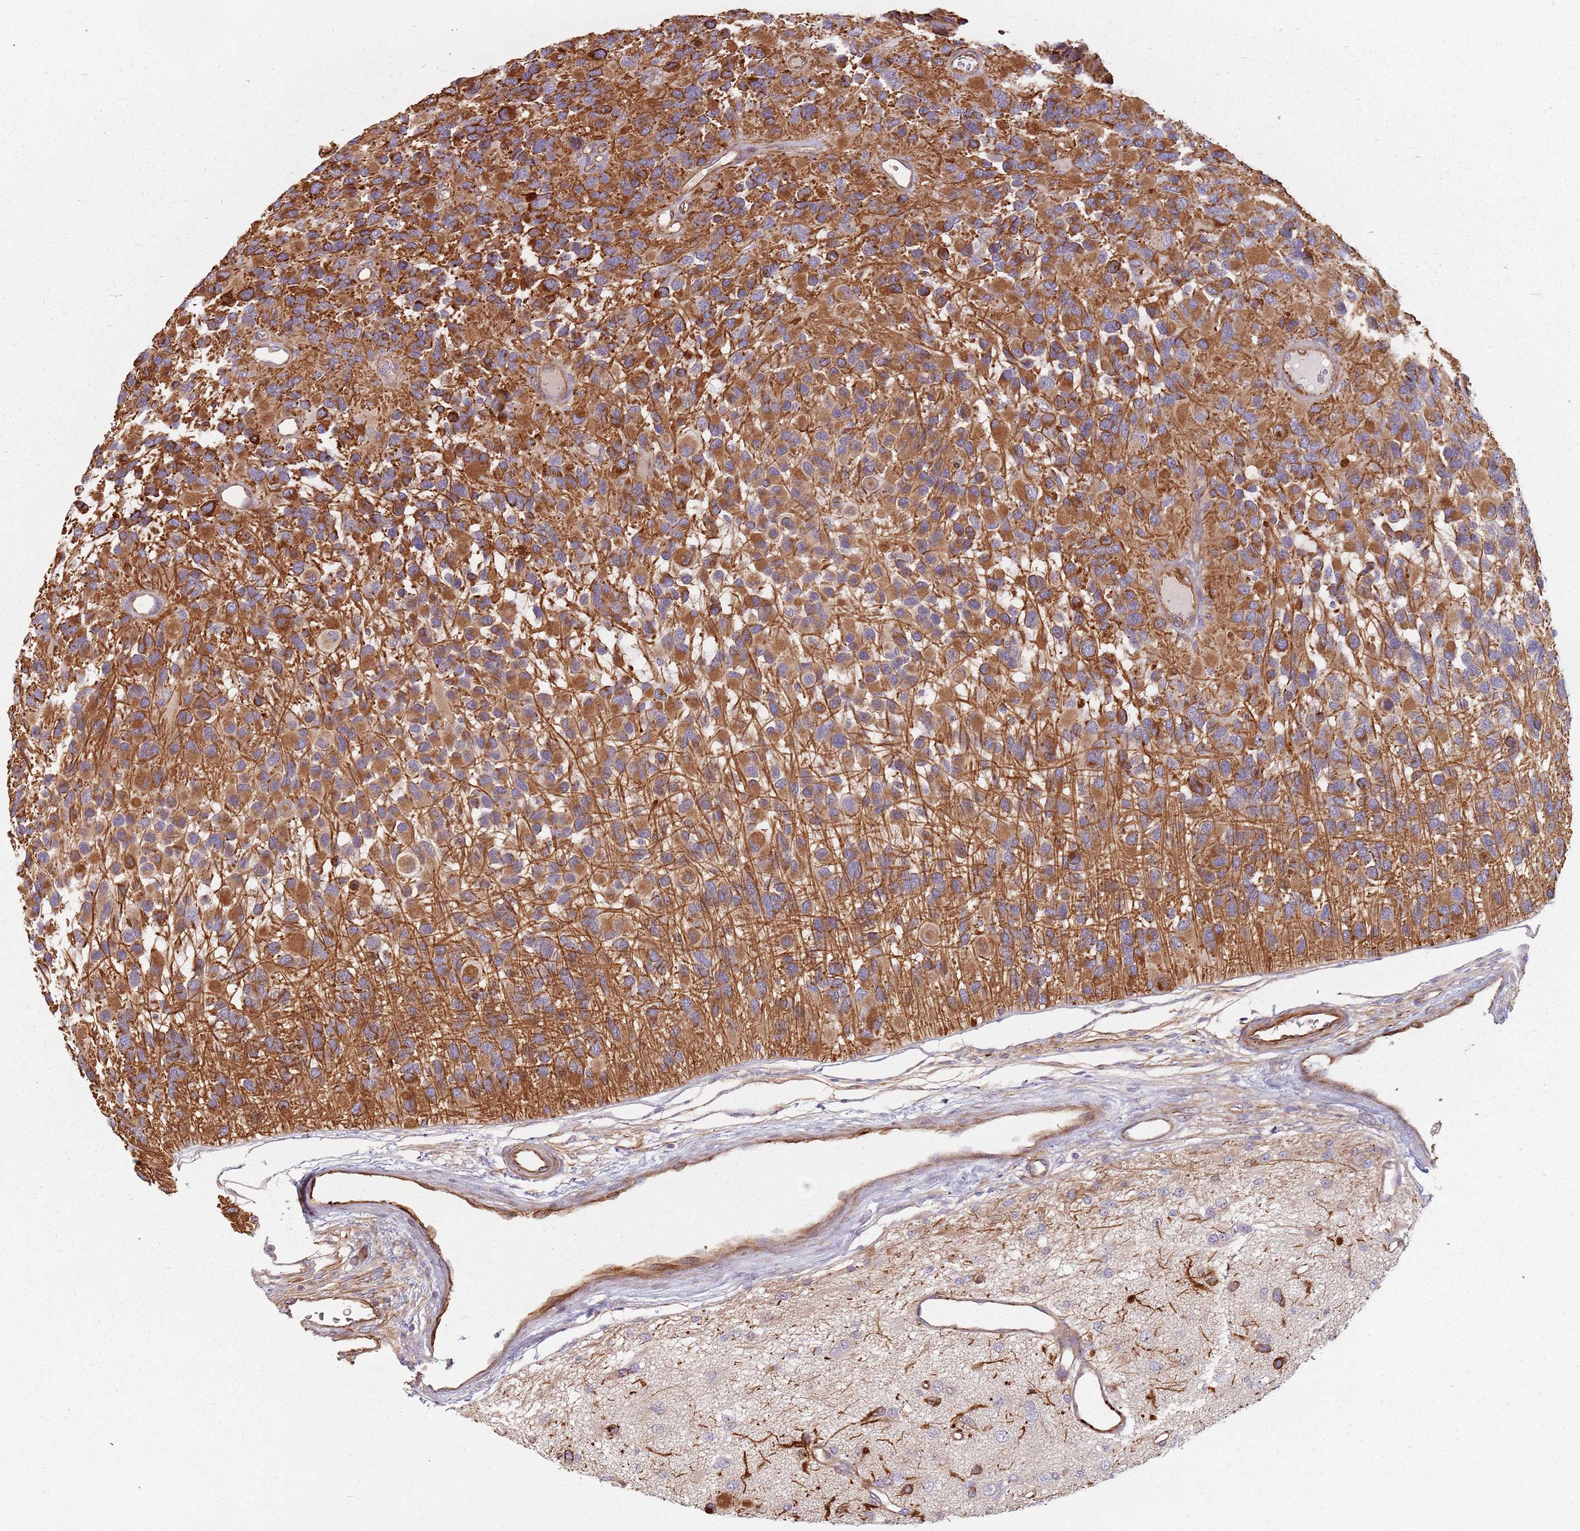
{"staining": {"intensity": "strong", "quantity": ">75%", "location": "cytoplasmic/membranous"}, "tissue": "glioma", "cell_type": "Tumor cells", "image_type": "cancer", "snomed": [{"axis": "morphology", "description": "Glioma, malignant, High grade"}, {"axis": "topography", "description": "Brain"}], "caption": "About >75% of tumor cells in malignant glioma (high-grade) exhibit strong cytoplasmic/membranous protein expression as visualized by brown immunohistochemical staining.", "gene": "GAS2L3", "patient": {"sex": "male", "age": 77}}